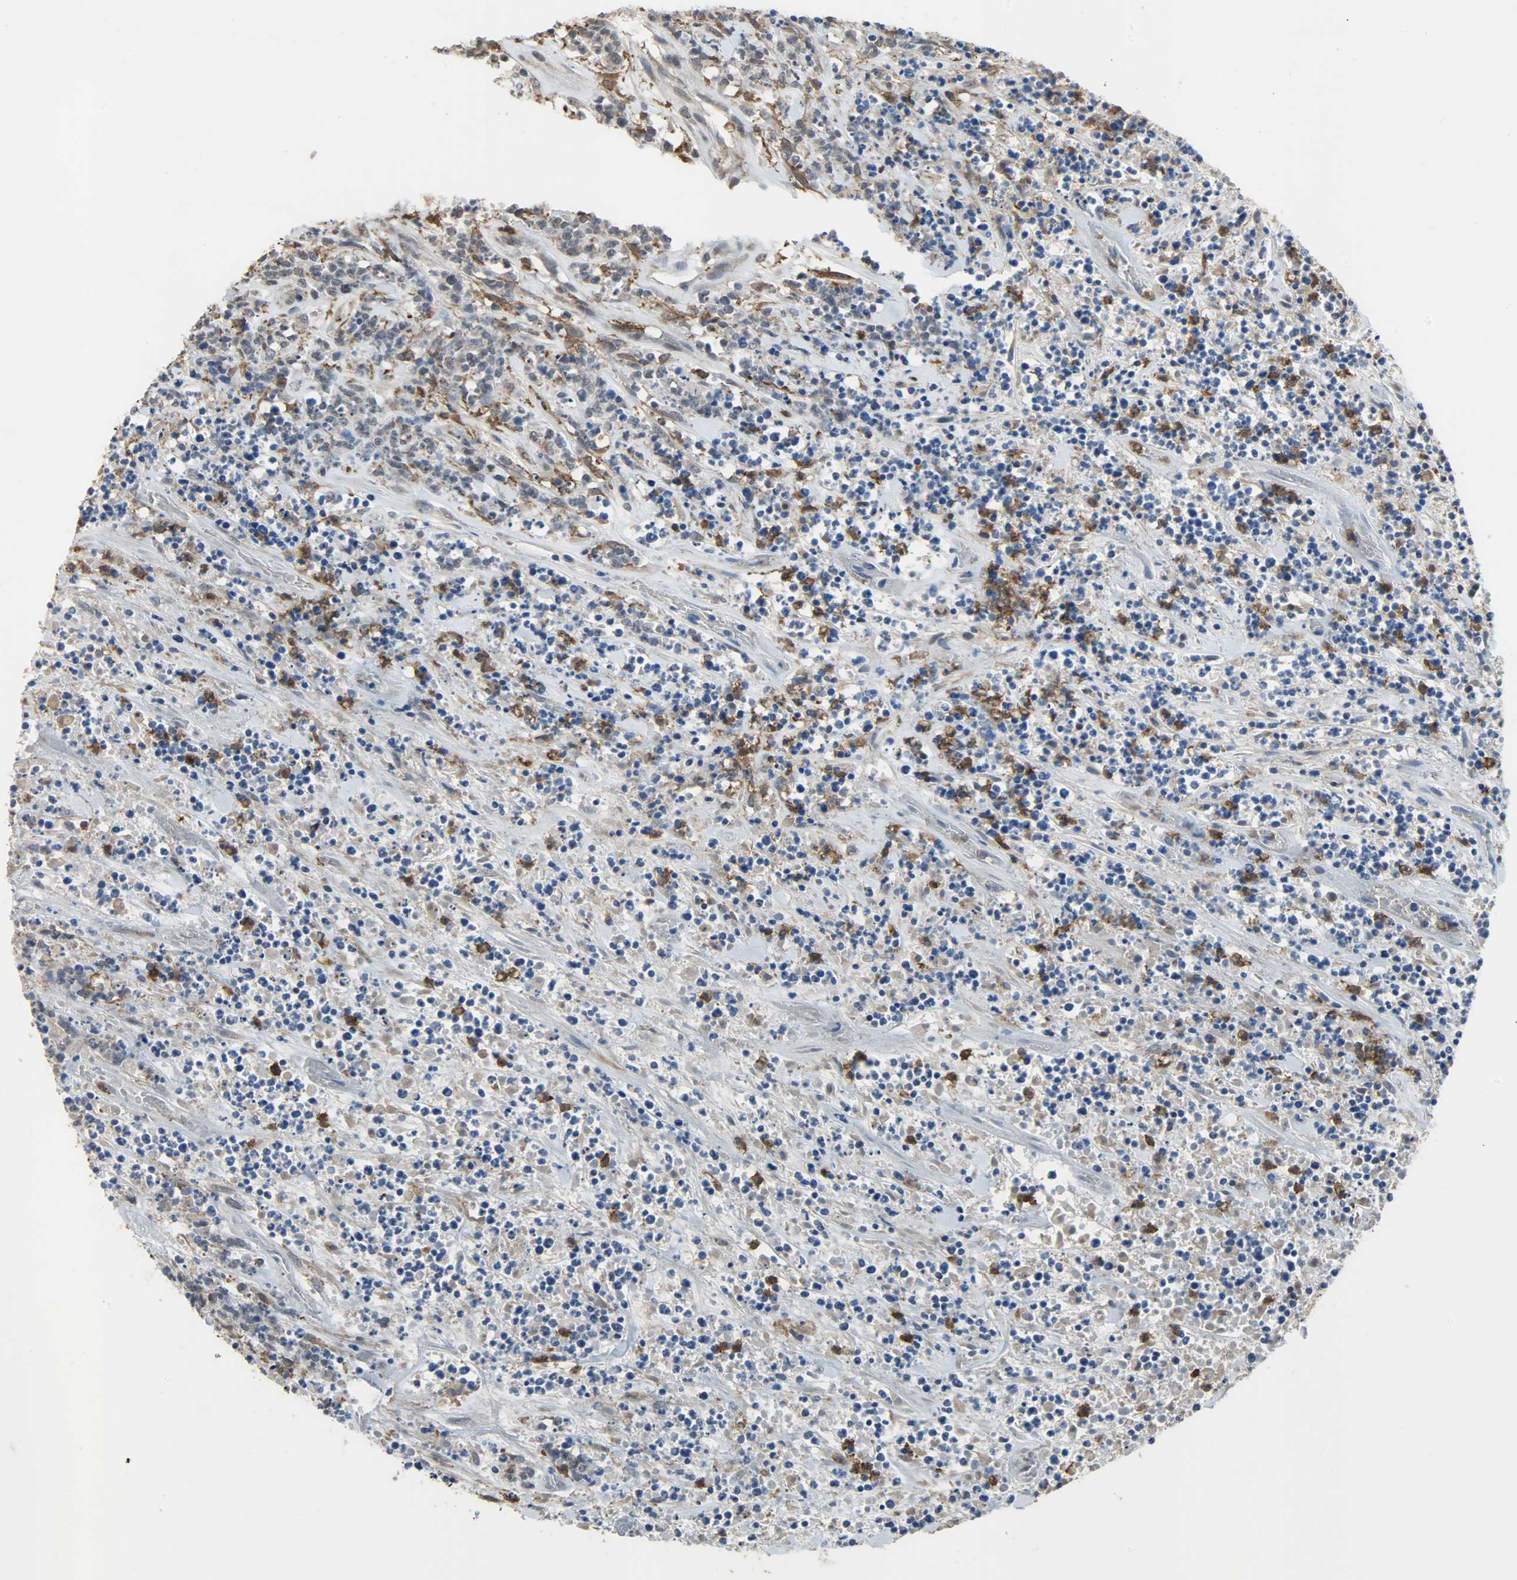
{"staining": {"intensity": "negative", "quantity": "none", "location": "none"}, "tissue": "lymphoma", "cell_type": "Tumor cells", "image_type": "cancer", "snomed": [{"axis": "morphology", "description": "Malignant lymphoma, non-Hodgkin's type, High grade"}, {"axis": "topography", "description": "Soft tissue"}], "caption": "High-grade malignant lymphoma, non-Hodgkin's type stained for a protein using immunohistochemistry exhibits no positivity tumor cells.", "gene": "SKAP2", "patient": {"sex": "male", "age": 18}}